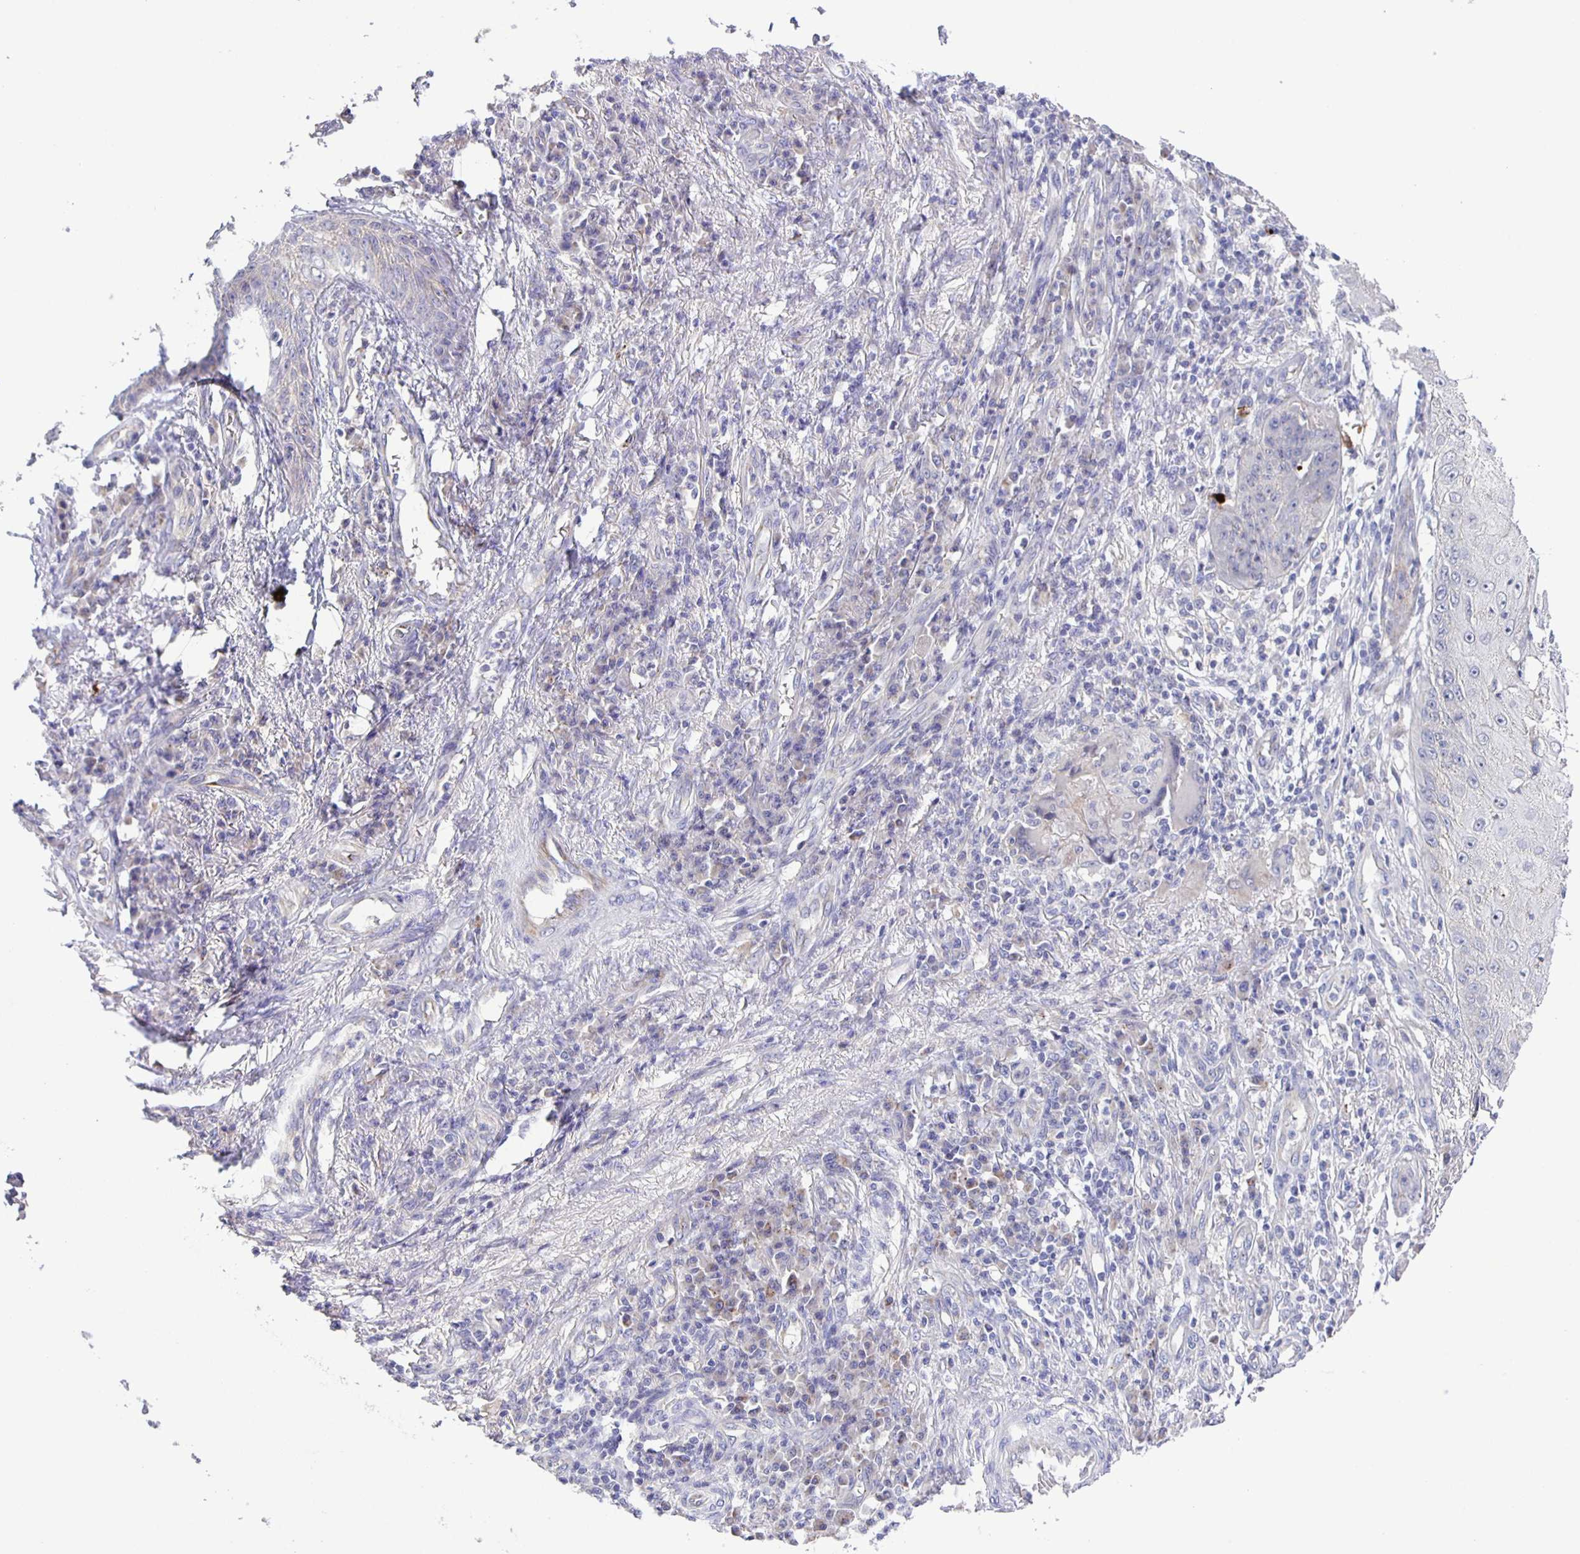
{"staining": {"intensity": "negative", "quantity": "none", "location": "none"}, "tissue": "skin cancer", "cell_type": "Tumor cells", "image_type": "cancer", "snomed": [{"axis": "morphology", "description": "Squamous cell carcinoma, NOS"}, {"axis": "topography", "description": "Skin"}], "caption": "Tumor cells show no significant positivity in skin cancer (squamous cell carcinoma).", "gene": "JMJD4", "patient": {"sex": "male", "age": 70}}